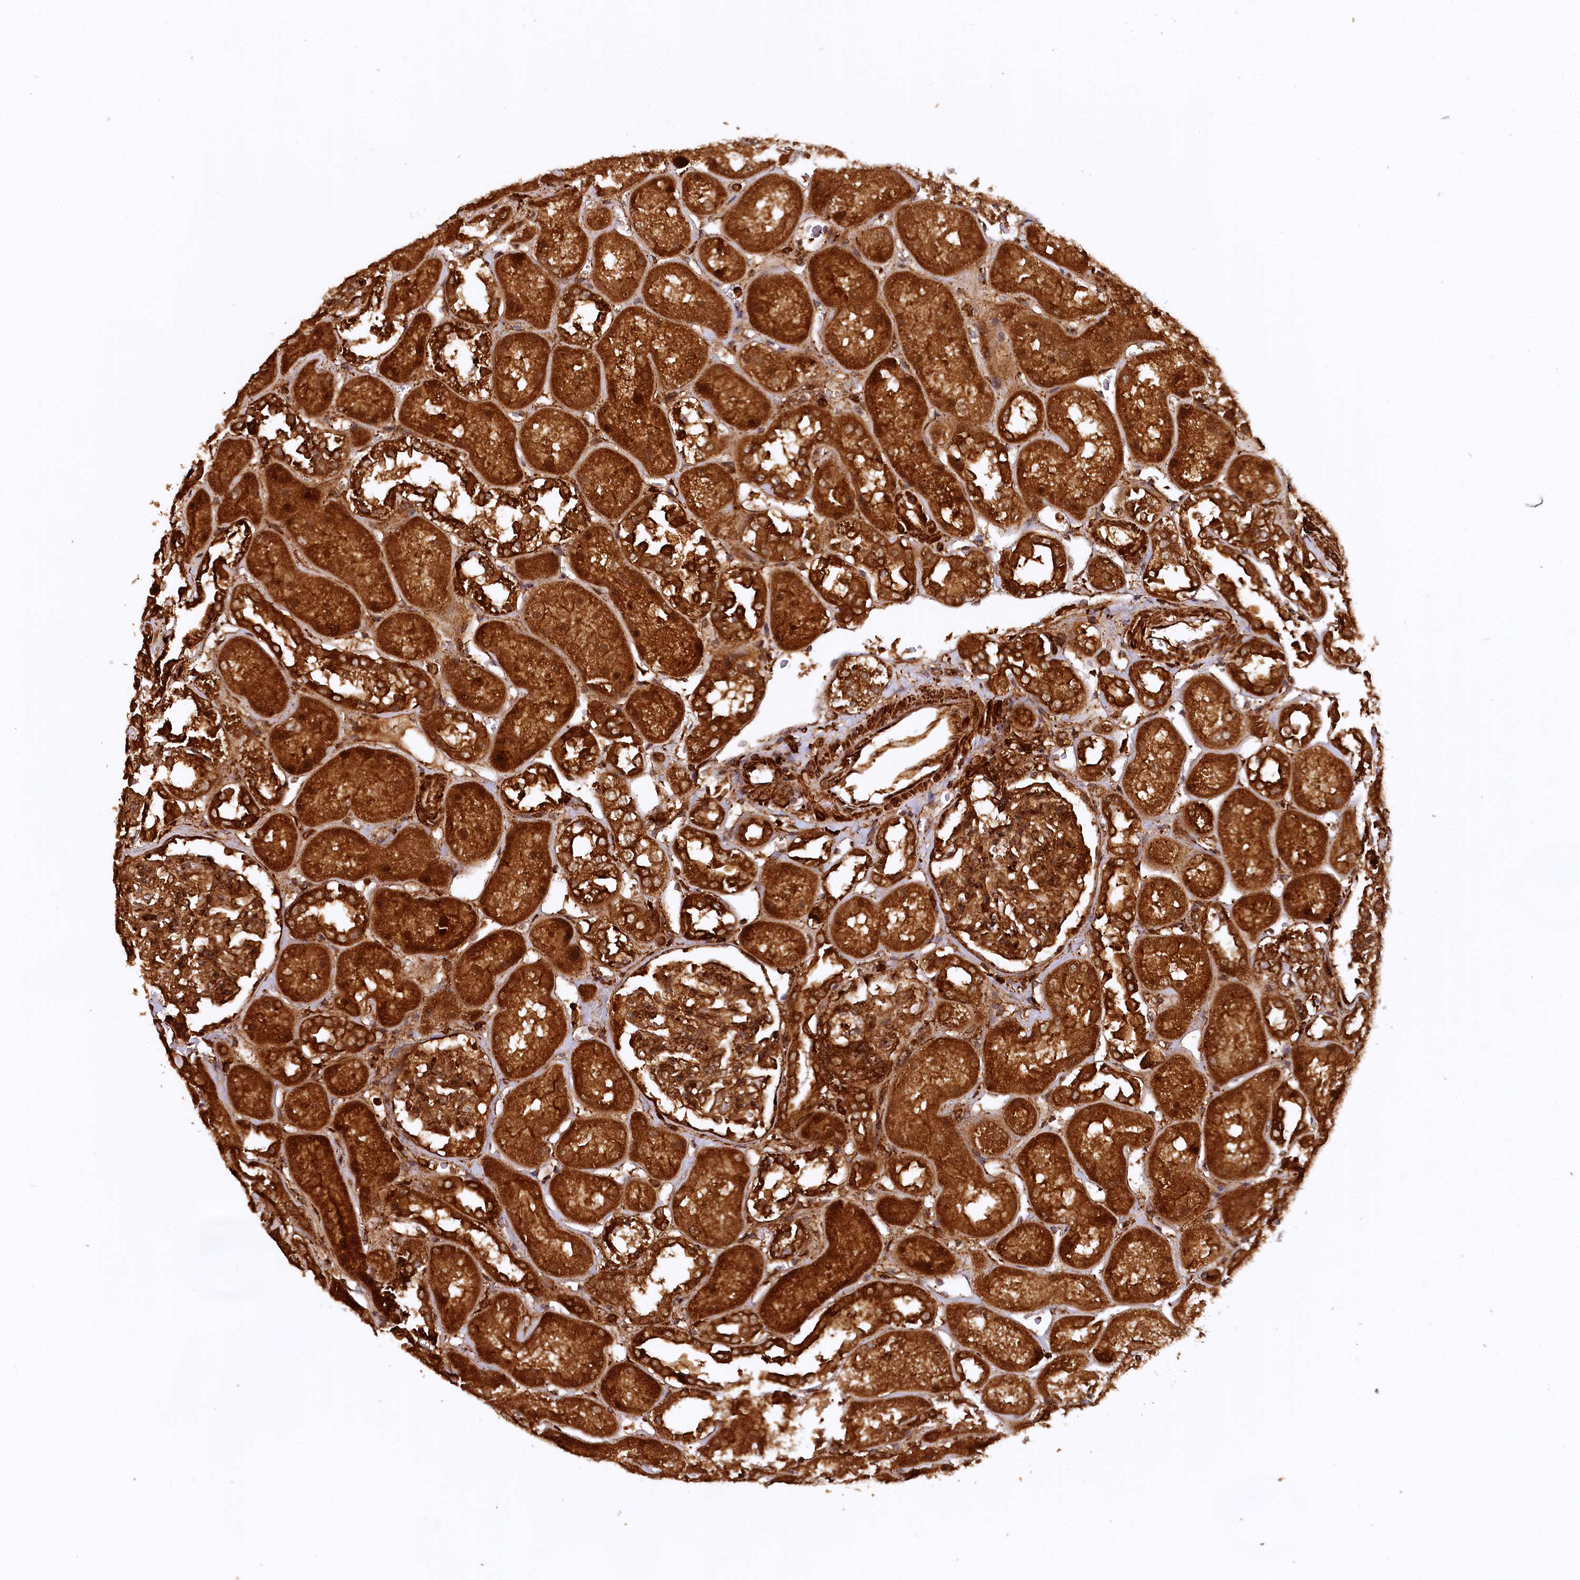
{"staining": {"intensity": "moderate", "quantity": ">75%", "location": "cytoplasmic/membranous"}, "tissue": "kidney", "cell_type": "Cells in glomeruli", "image_type": "normal", "snomed": [{"axis": "morphology", "description": "Normal tissue, NOS"}, {"axis": "topography", "description": "Kidney"}], "caption": "There is medium levels of moderate cytoplasmic/membranous positivity in cells in glomeruli of unremarkable kidney, as demonstrated by immunohistochemical staining (brown color).", "gene": "STUB1", "patient": {"sex": "male", "age": 70}}